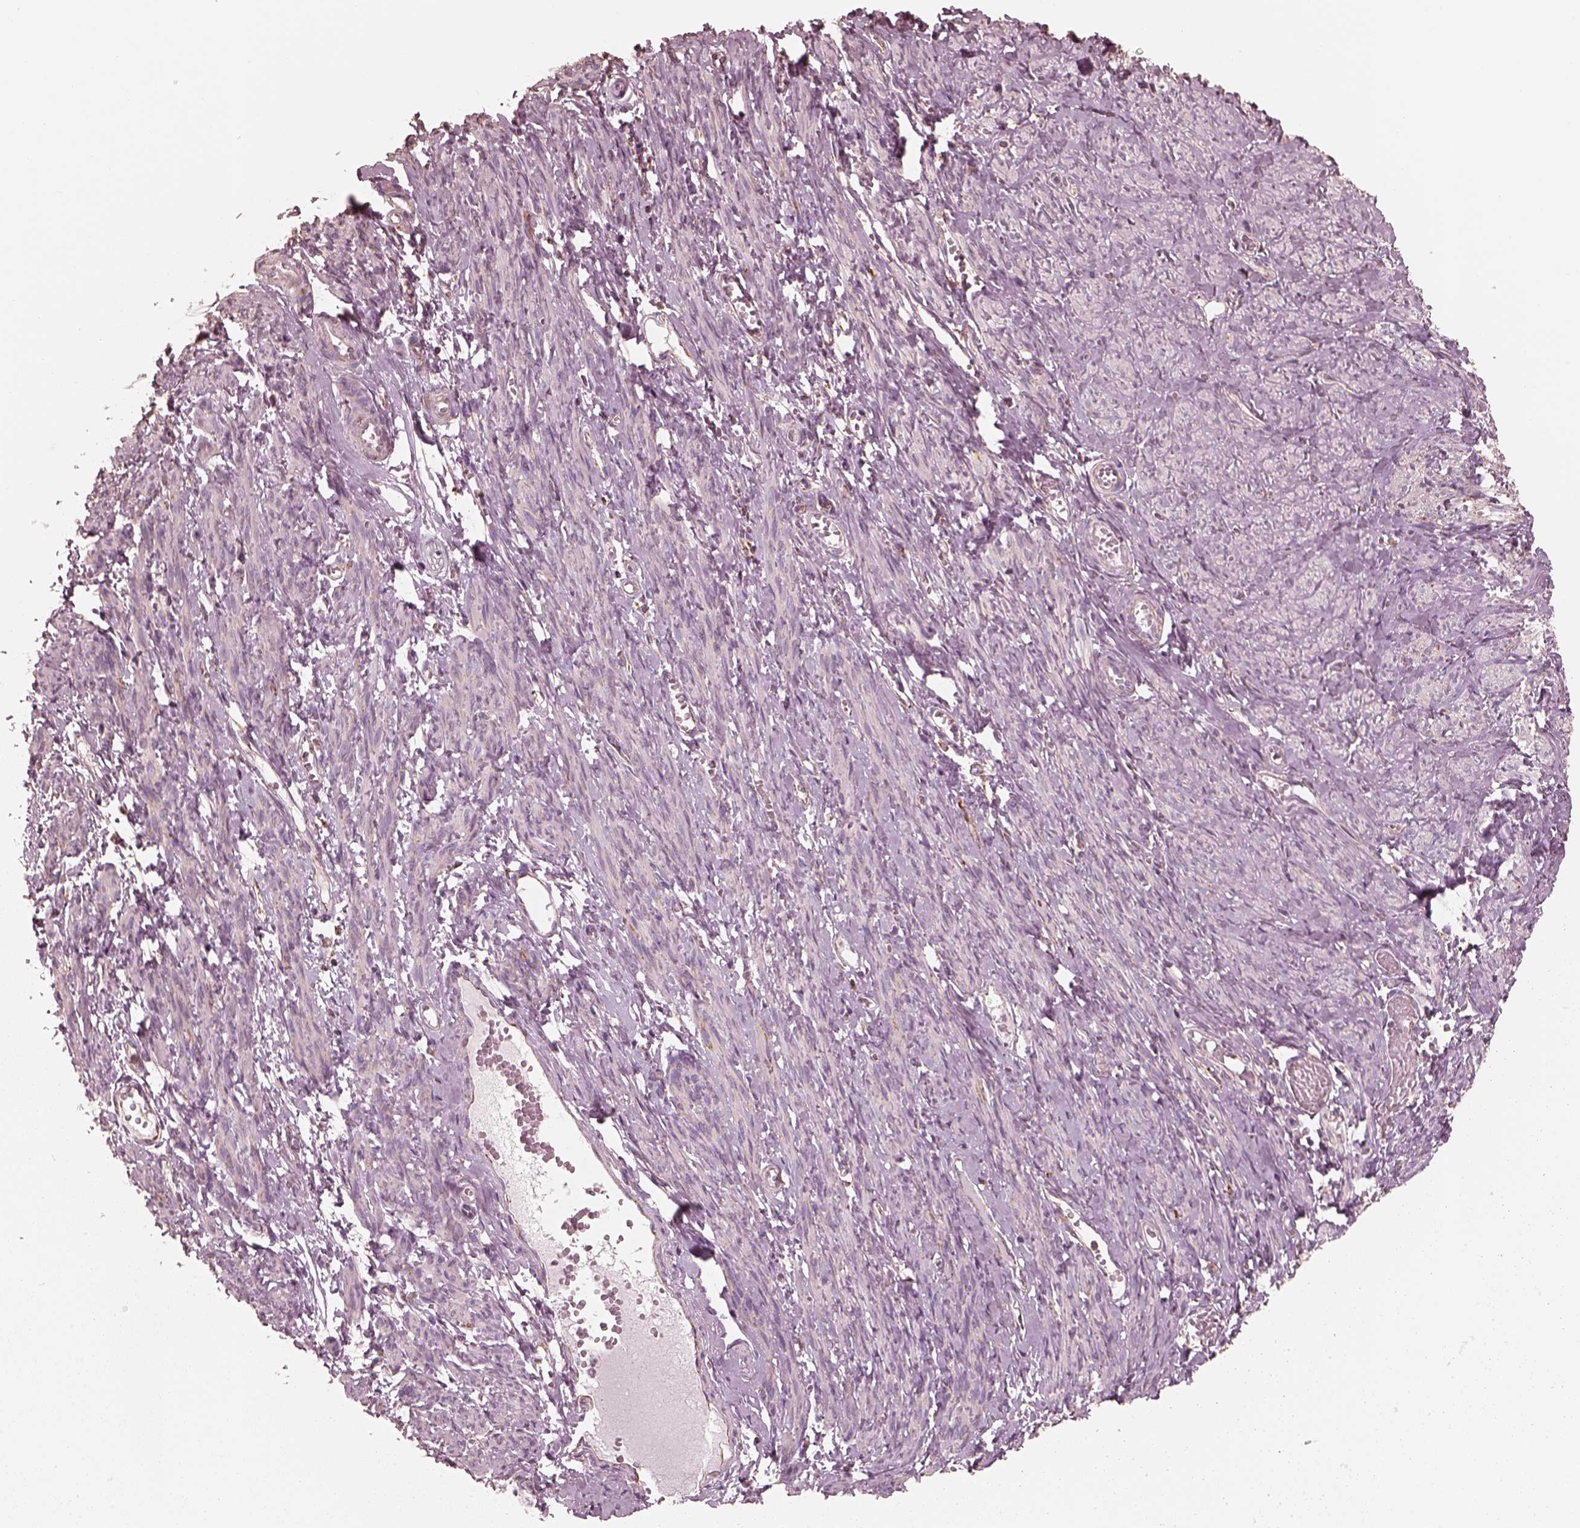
{"staining": {"intensity": "weak", "quantity": "<25%", "location": "cytoplasmic/membranous"}, "tissue": "smooth muscle", "cell_type": "Smooth muscle cells", "image_type": "normal", "snomed": [{"axis": "morphology", "description": "Normal tissue, NOS"}, {"axis": "topography", "description": "Smooth muscle"}], "caption": "This is an immunohistochemistry photomicrograph of normal human smooth muscle. There is no staining in smooth muscle cells.", "gene": "ENTPD6", "patient": {"sex": "female", "age": 65}}